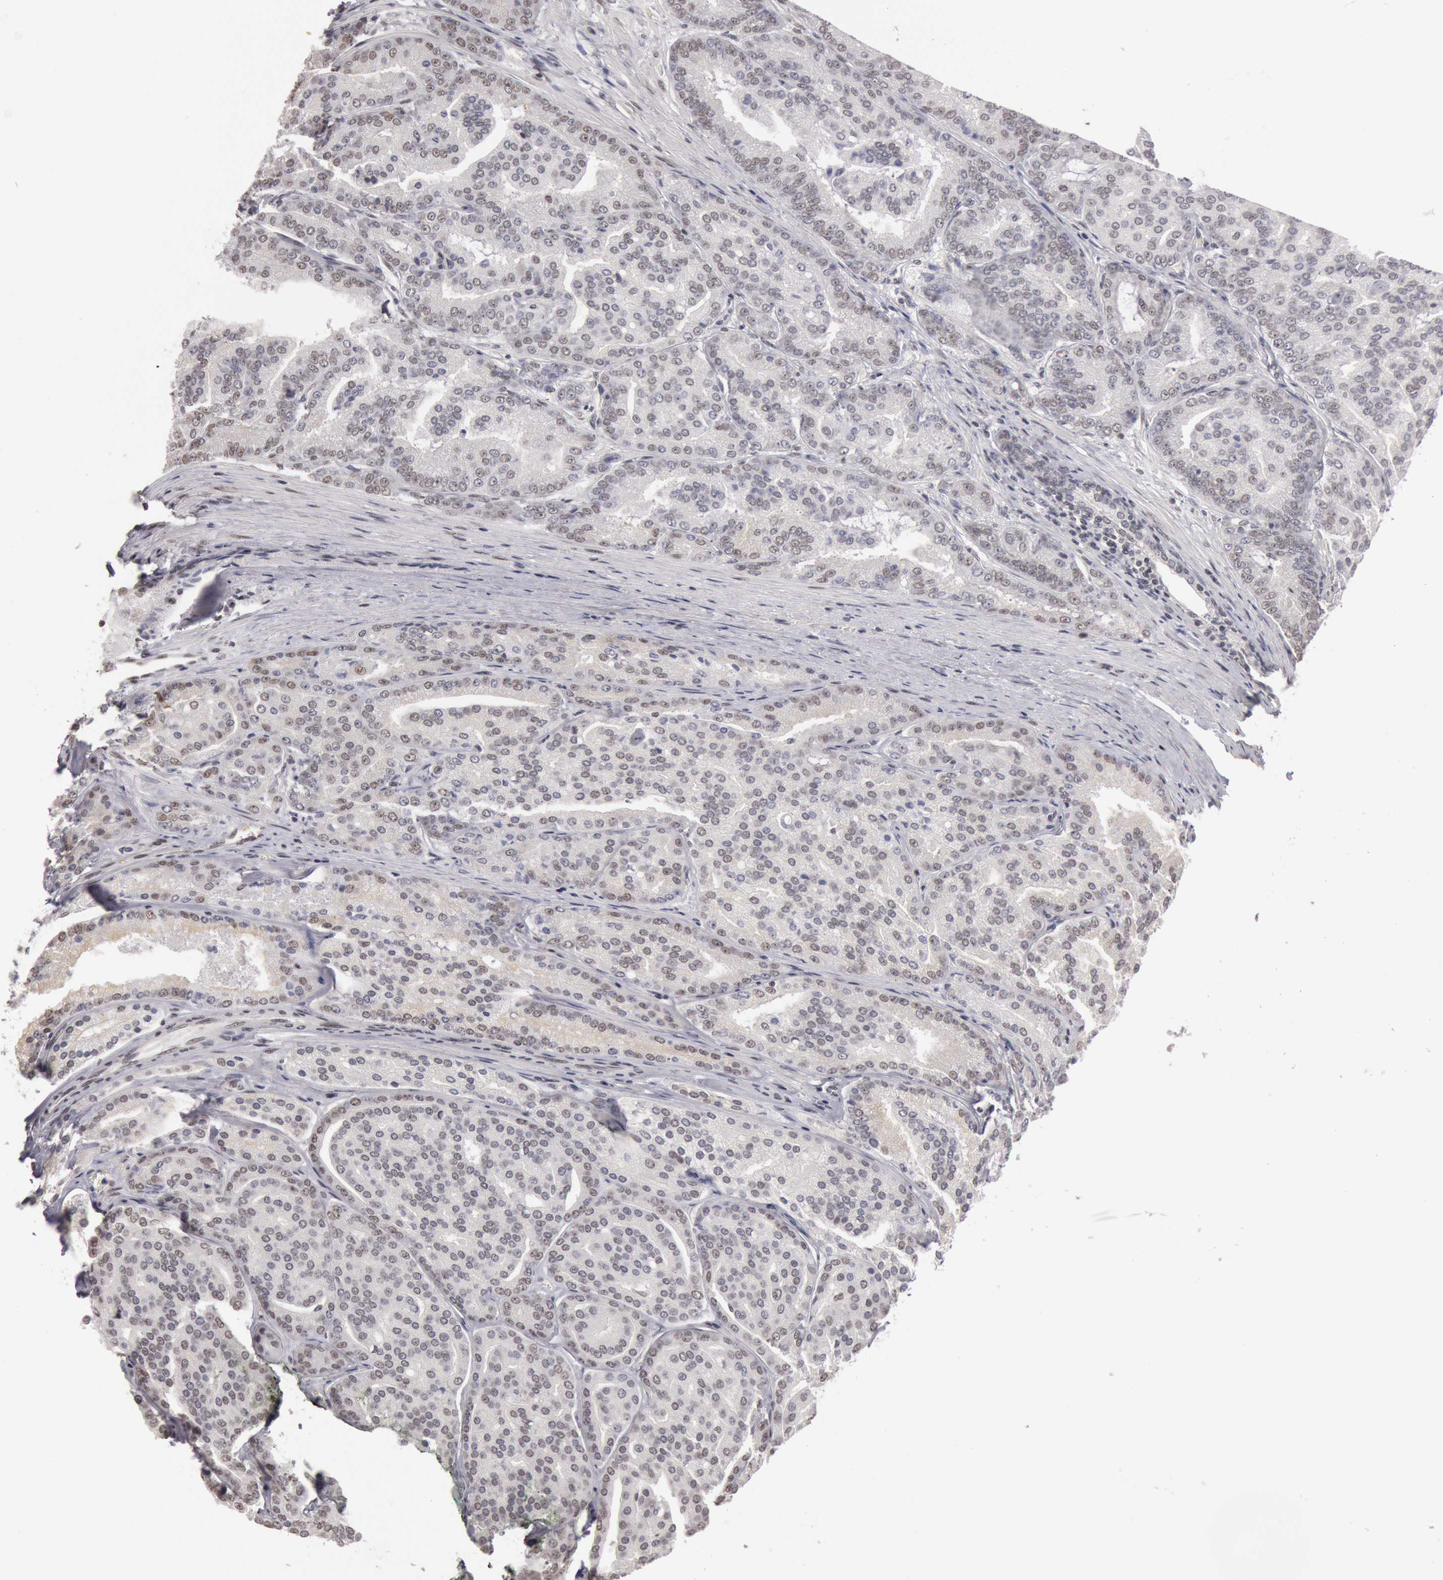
{"staining": {"intensity": "weak", "quantity": "25%-75%", "location": "nuclear"}, "tissue": "prostate cancer", "cell_type": "Tumor cells", "image_type": "cancer", "snomed": [{"axis": "morphology", "description": "Adenocarcinoma, High grade"}, {"axis": "topography", "description": "Prostate"}], "caption": "Prostate cancer tissue shows weak nuclear positivity in about 25%-75% of tumor cells", "gene": "ESS2", "patient": {"sex": "male", "age": 64}}